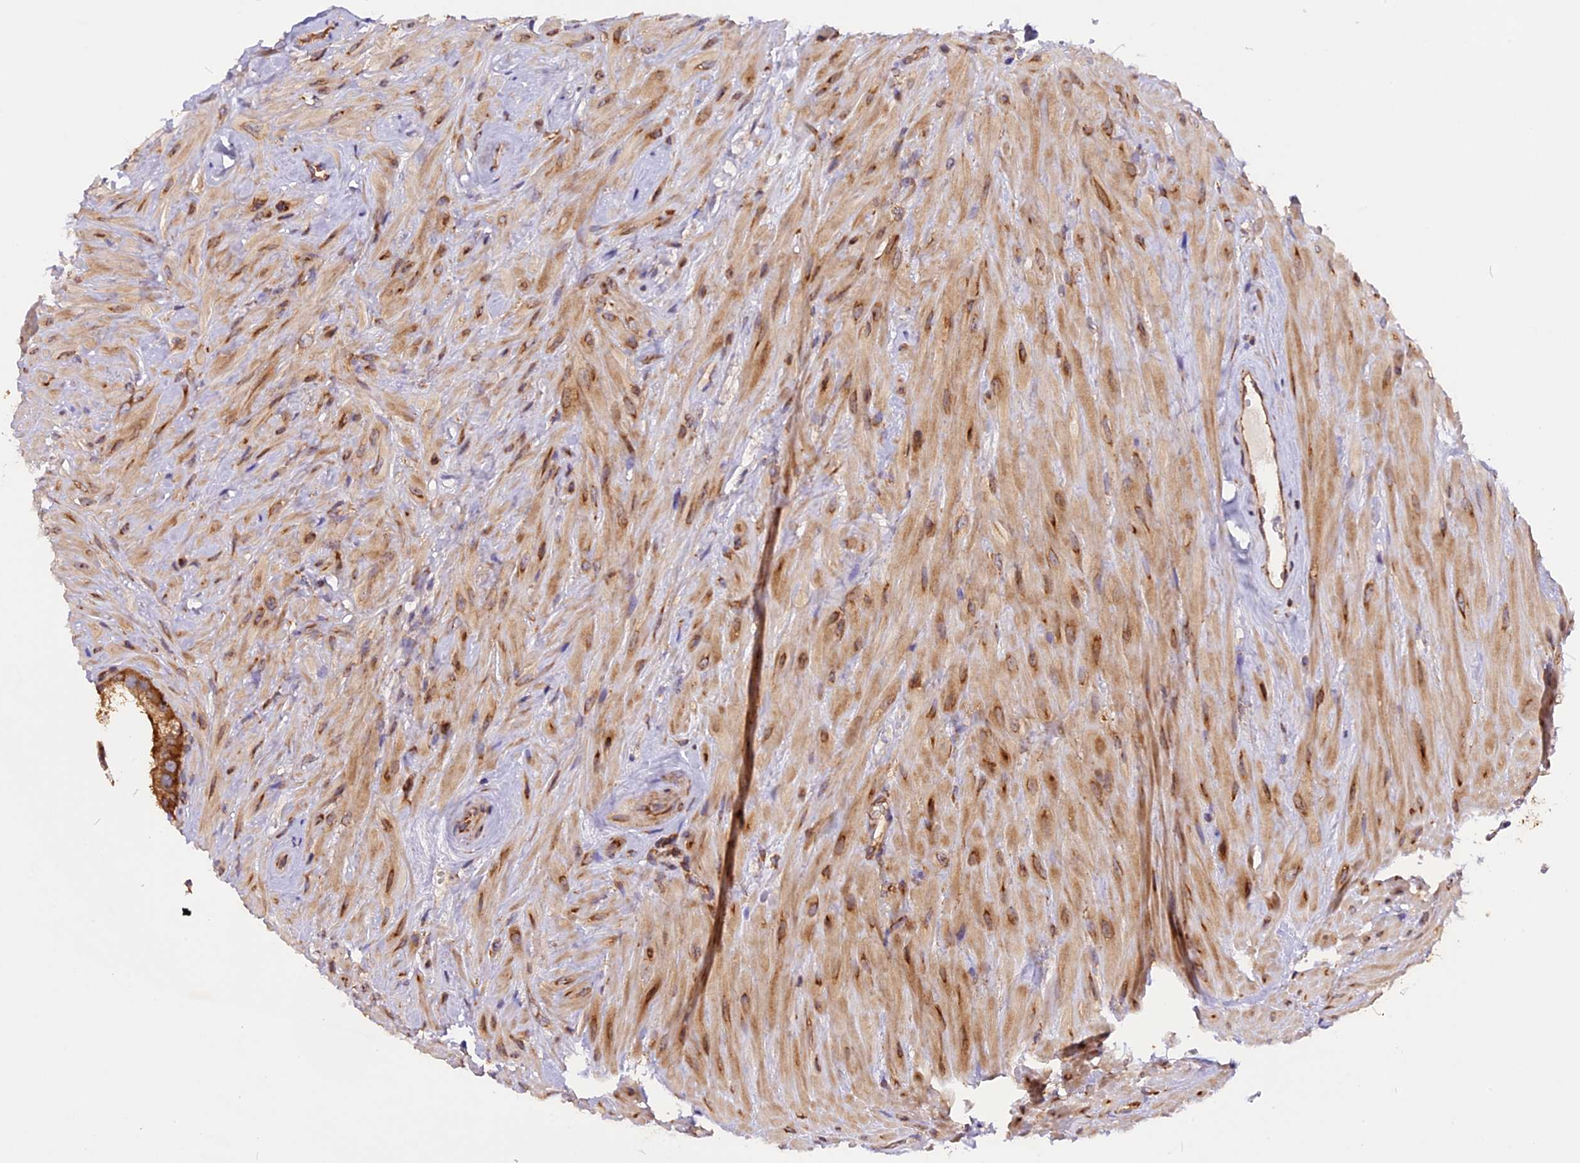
{"staining": {"intensity": "moderate", "quantity": ">75%", "location": "cytoplasmic/membranous"}, "tissue": "seminal vesicle", "cell_type": "Glandular cells", "image_type": "normal", "snomed": [{"axis": "morphology", "description": "Normal tissue, NOS"}, {"axis": "topography", "description": "Seminal veicle"}, {"axis": "topography", "description": "Peripheral nerve tissue"}], "caption": "Immunohistochemistry staining of unremarkable seminal vesicle, which displays medium levels of moderate cytoplasmic/membranous staining in approximately >75% of glandular cells indicating moderate cytoplasmic/membranous protein staining. The staining was performed using DAB (3,3'-diaminobenzidine) (brown) for protein detection and nuclei were counterstained in hematoxylin (blue).", "gene": "GNPTAB", "patient": {"sex": "male", "age": 67}}